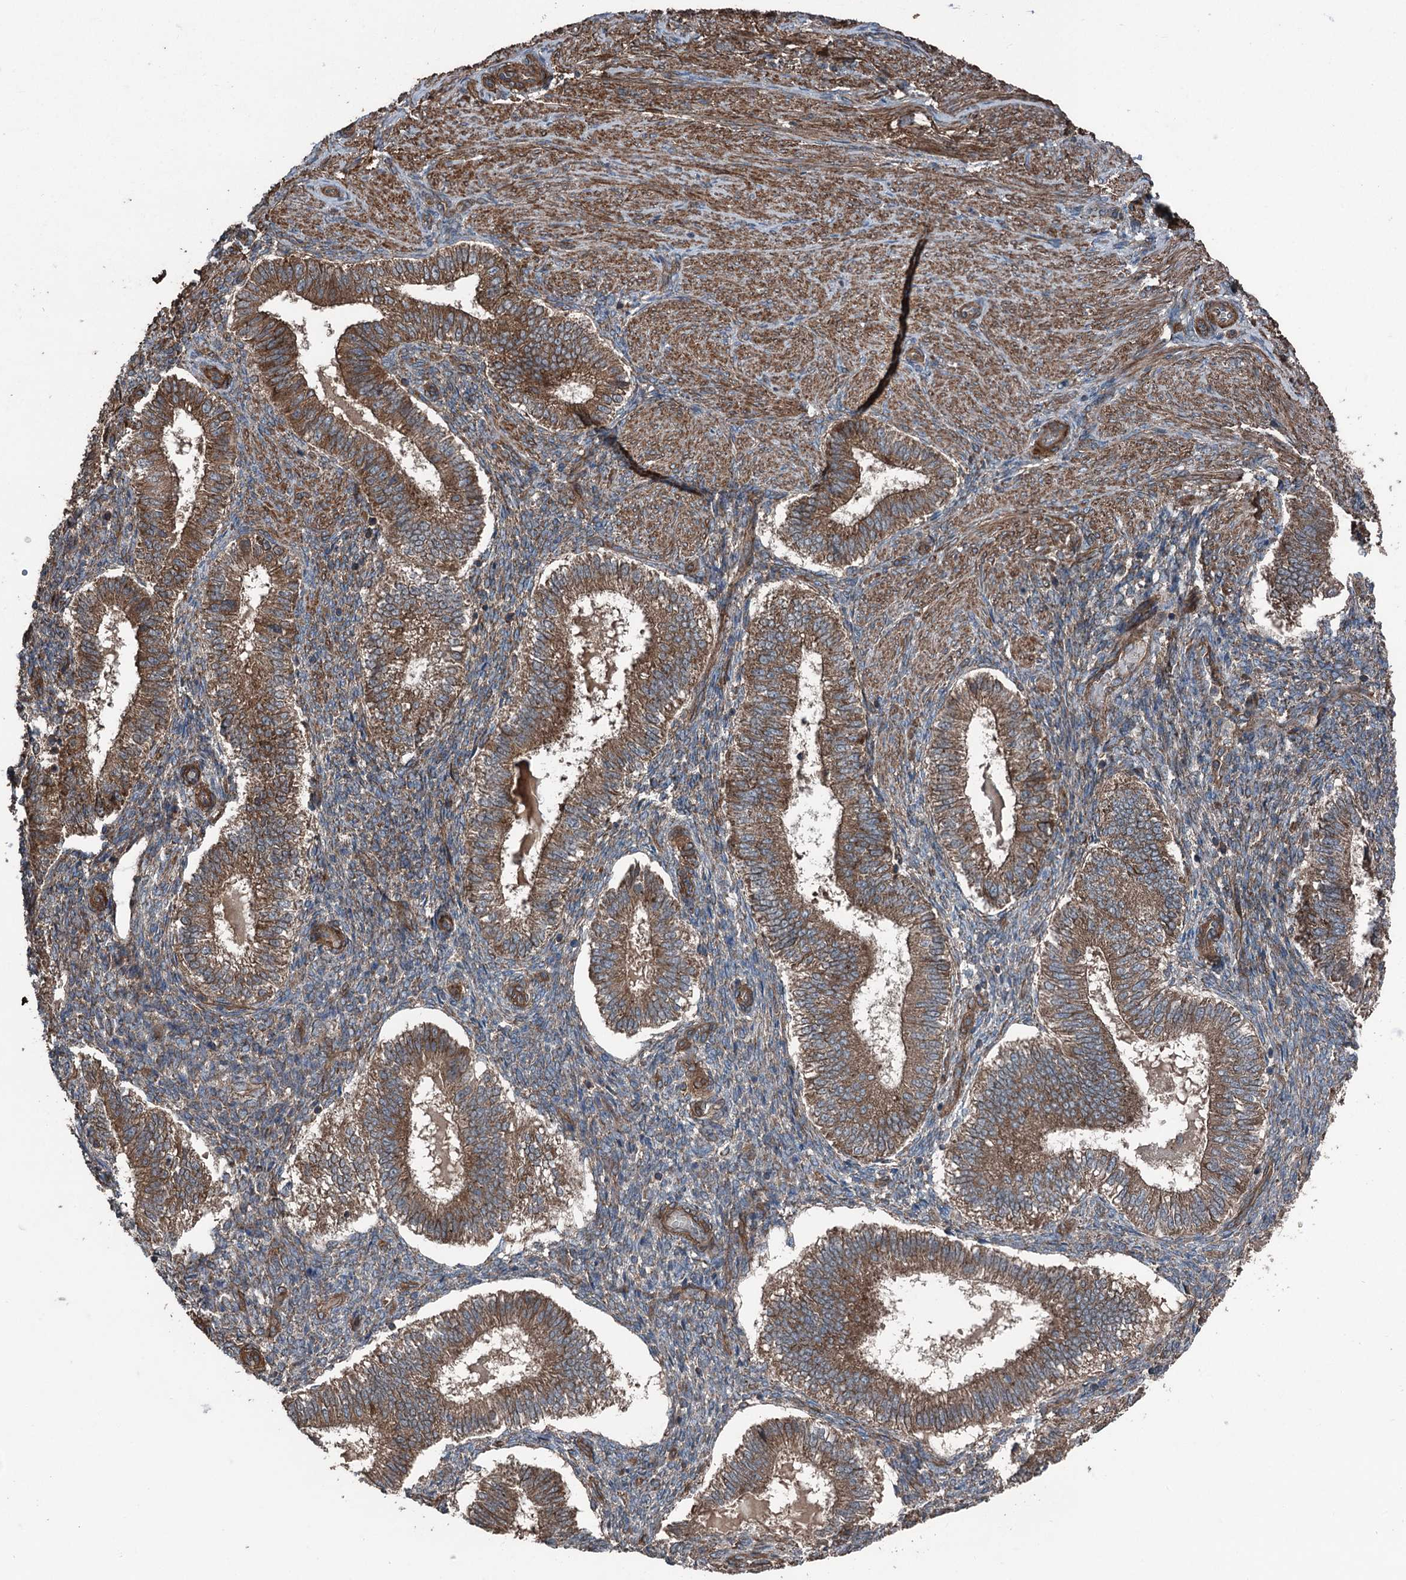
{"staining": {"intensity": "strong", "quantity": "25%-75%", "location": "cytoplasmic/membranous"}, "tissue": "endometrium", "cell_type": "Cells in endometrial stroma", "image_type": "normal", "snomed": [{"axis": "morphology", "description": "Normal tissue, NOS"}, {"axis": "topography", "description": "Endometrium"}], "caption": "Endometrium stained with DAB (3,3'-diaminobenzidine) immunohistochemistry displays high levels of strong cytoplasmic/membranous positivity in about 25%-75% of cells in endometrial stroma. (Stains: DAB (3,3'-diaminobenzidine) in brown, nuclei in blue, Microscopy: brightfield microscopy at high magnification).", "gene": "RNF214", "patient": {"sex": "female", "age": 25}}